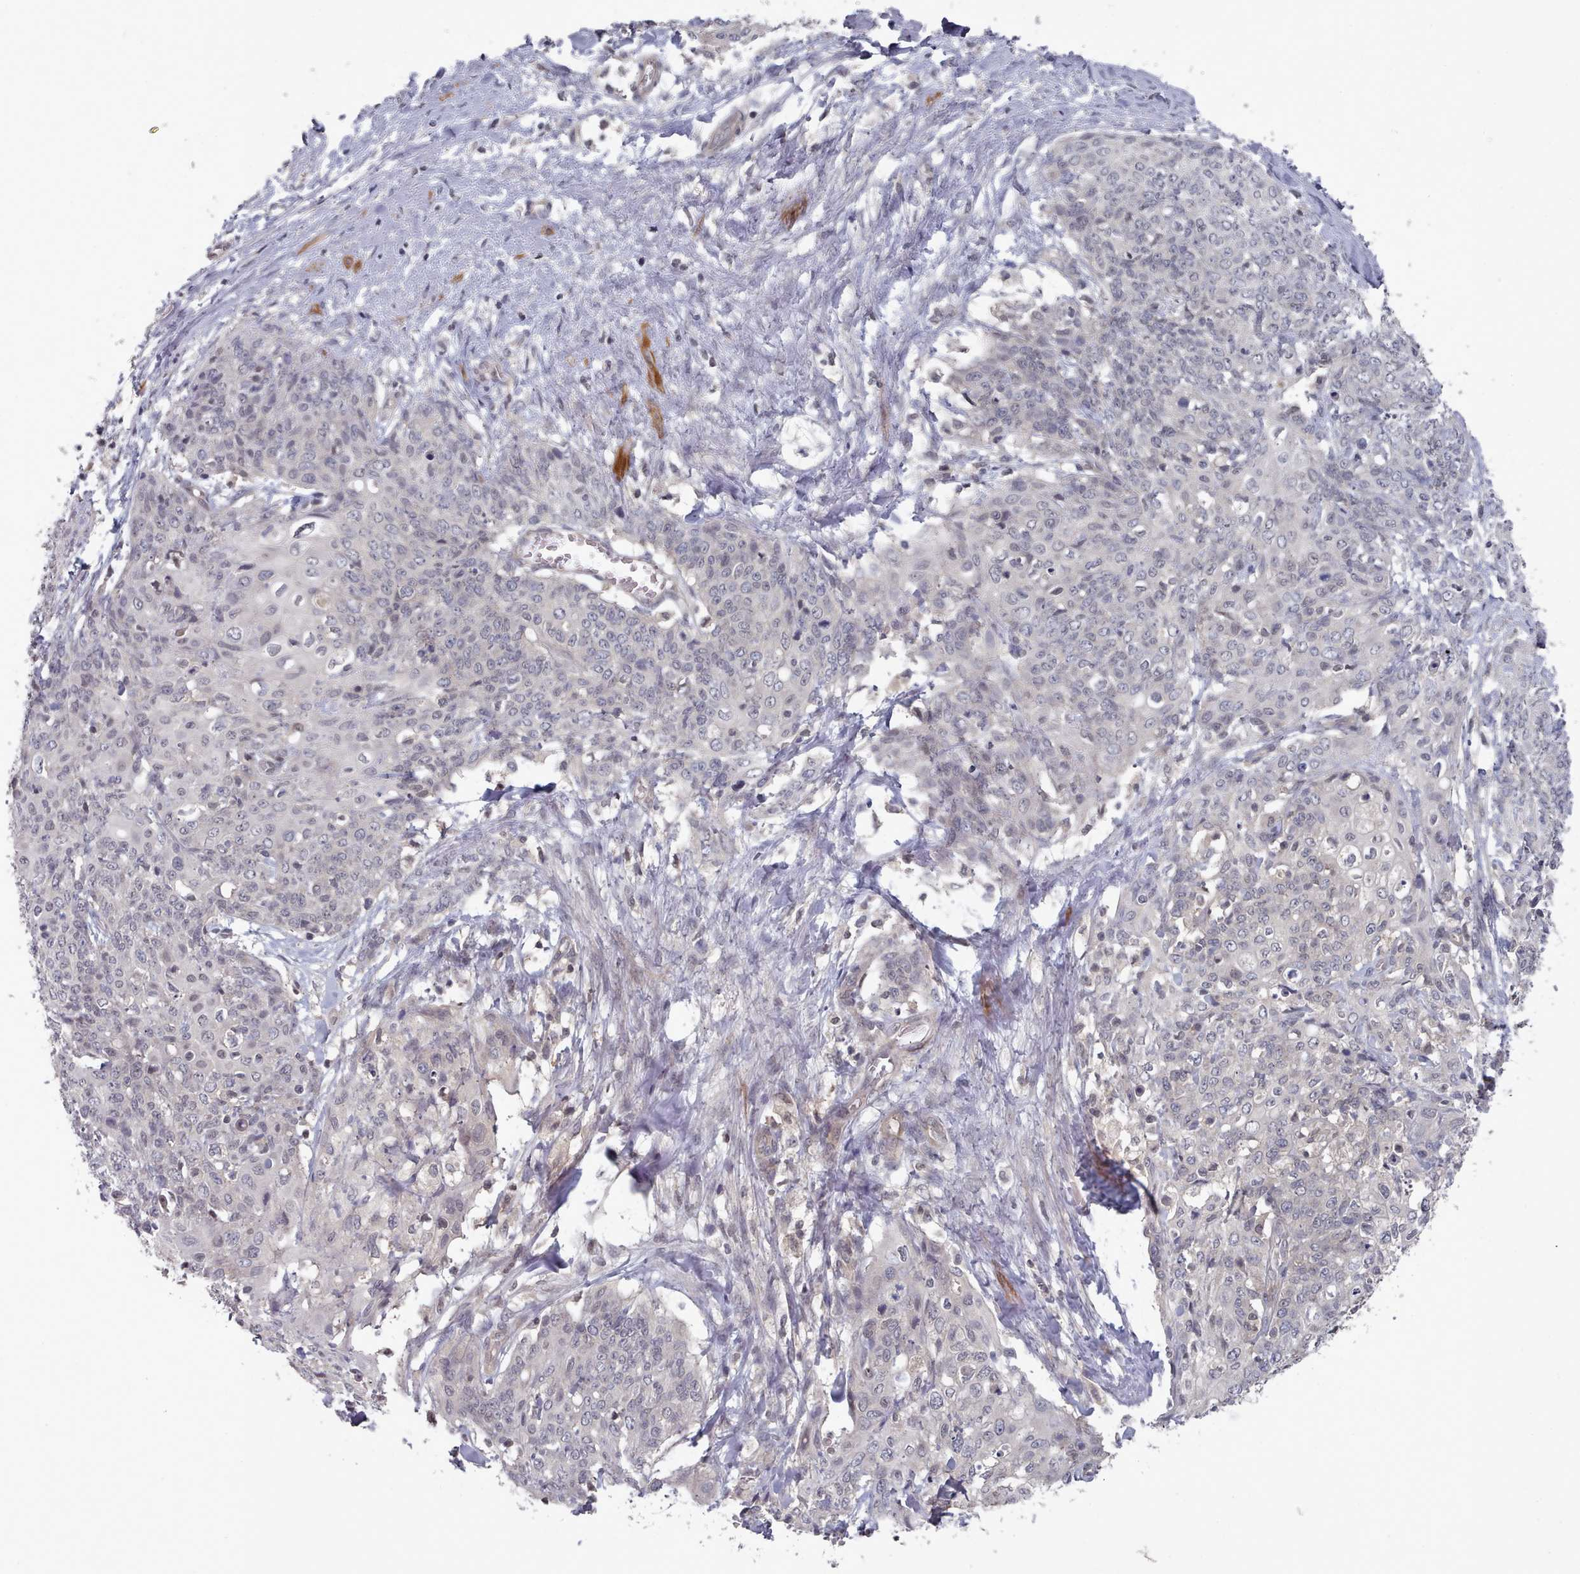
{"staining": {"intensity": "negative", "quantity": "none", "location": "none"}, "tissue": "skin cancer", "cell_type": "Tumor cells", "image_type": "cancer", "snomed": [{"axis": "morphology", "description": "Squamous cell carcinoma, NOS"}, {"axis": "topography", "description": "Skin"}, {"axis": "topography", "description": "Vulva"}], "caption": "This is a histopathology image of IHC staining of skin squamous cell carcinoma, which shows no expression in tumor cells.", "gene": "HYAL3", "patient": {"sex": "female", "age": 85}}